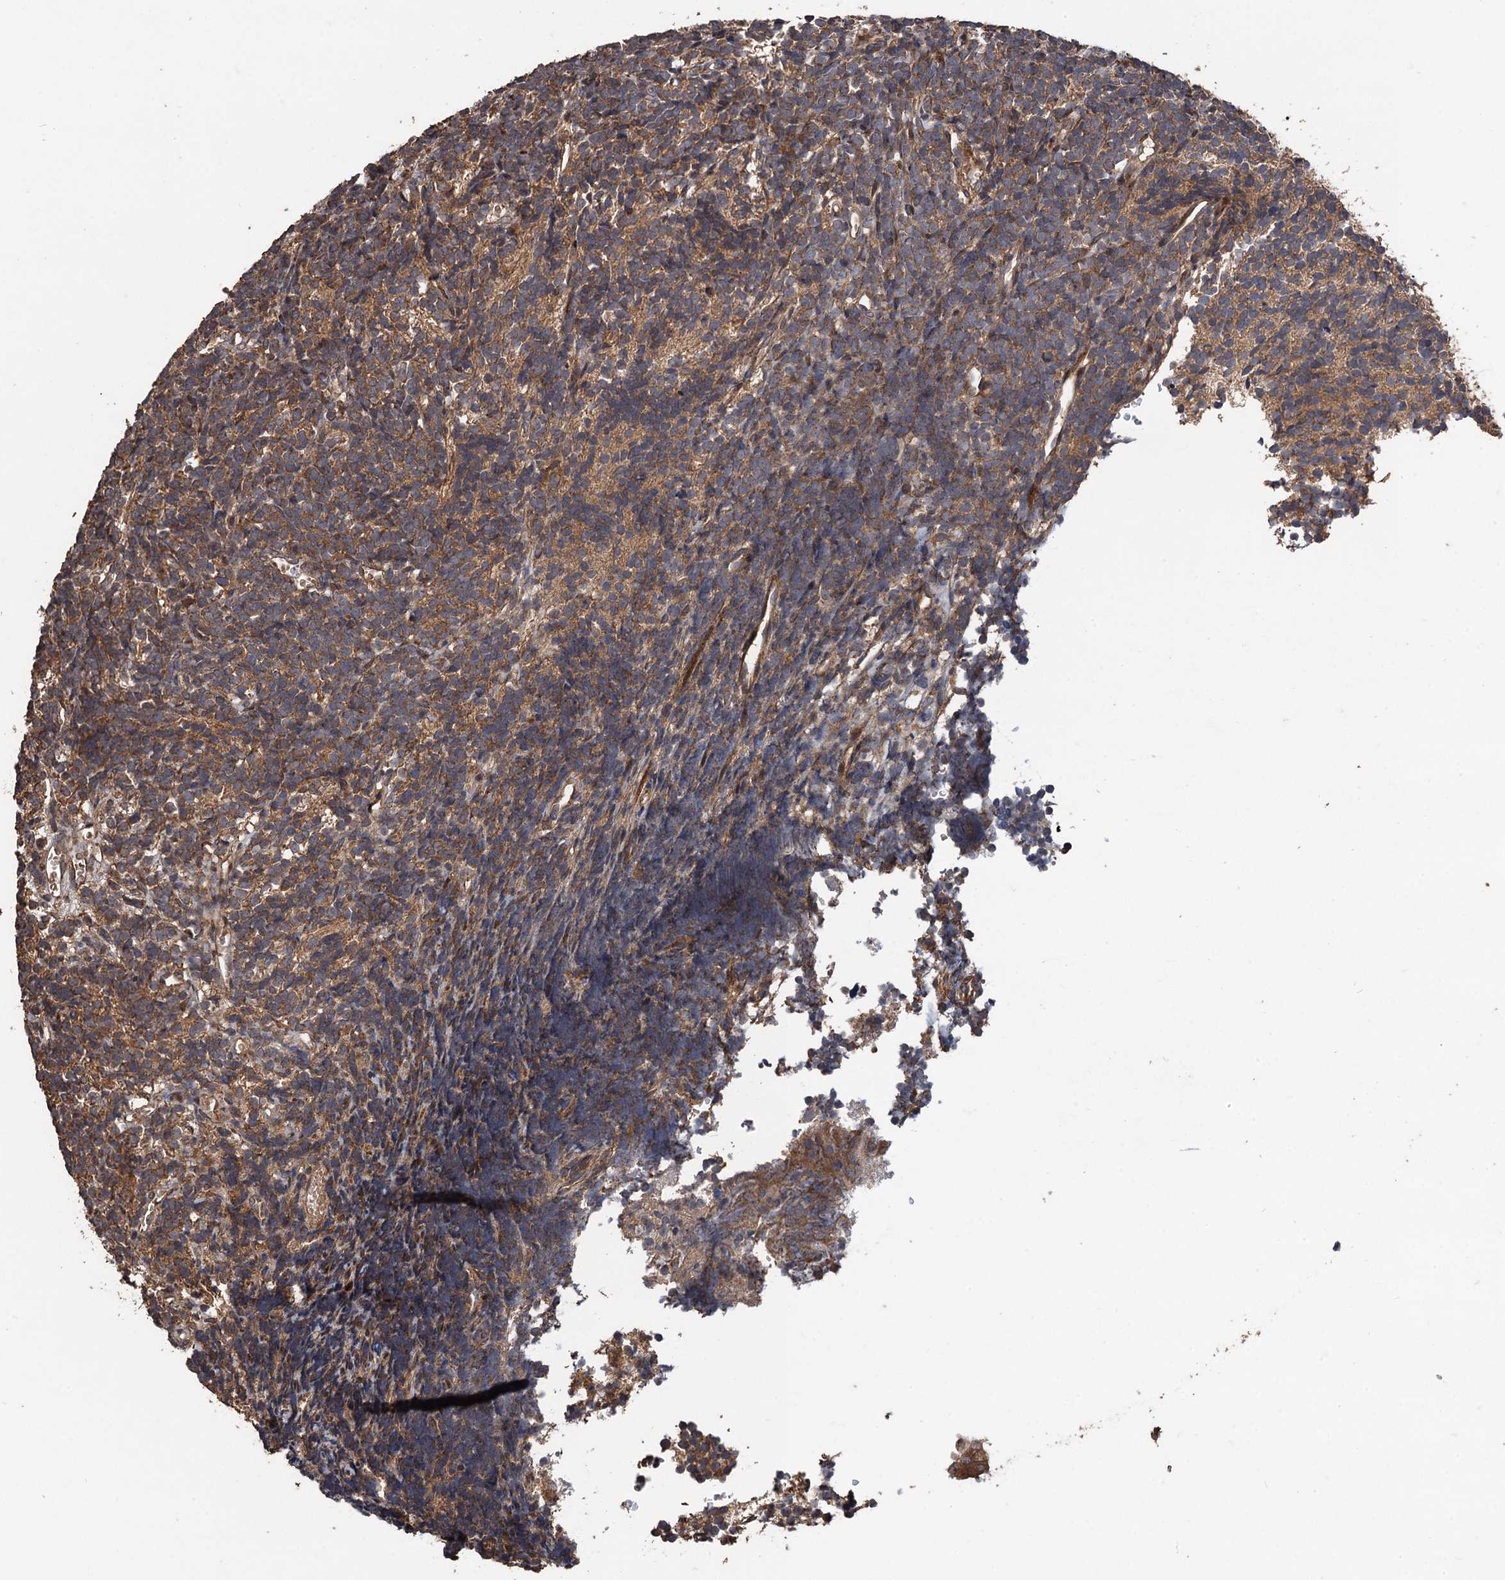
{"staining": {"intensity": "moderate", "quantity": ">75%", "location": "cytoplasmic/membranous"}, "tissue": "glioma", "cell_type": "Tumor cells", "image_type": "cancer", "snomed": [{"axis": "morphology", "description": "Glioma, malignant, Low grade"}, {"axis": "topography", "description": "Brain"}], "caption": "IHC photomicrograph of human glioma stained for a protein (brown), which exhibits medium levels of moderate cytoplasmic/membranous expression in about >75% of tumor cells.", "gene": "TMEM39B", "patient": {"sex": "female", "age": 1}}